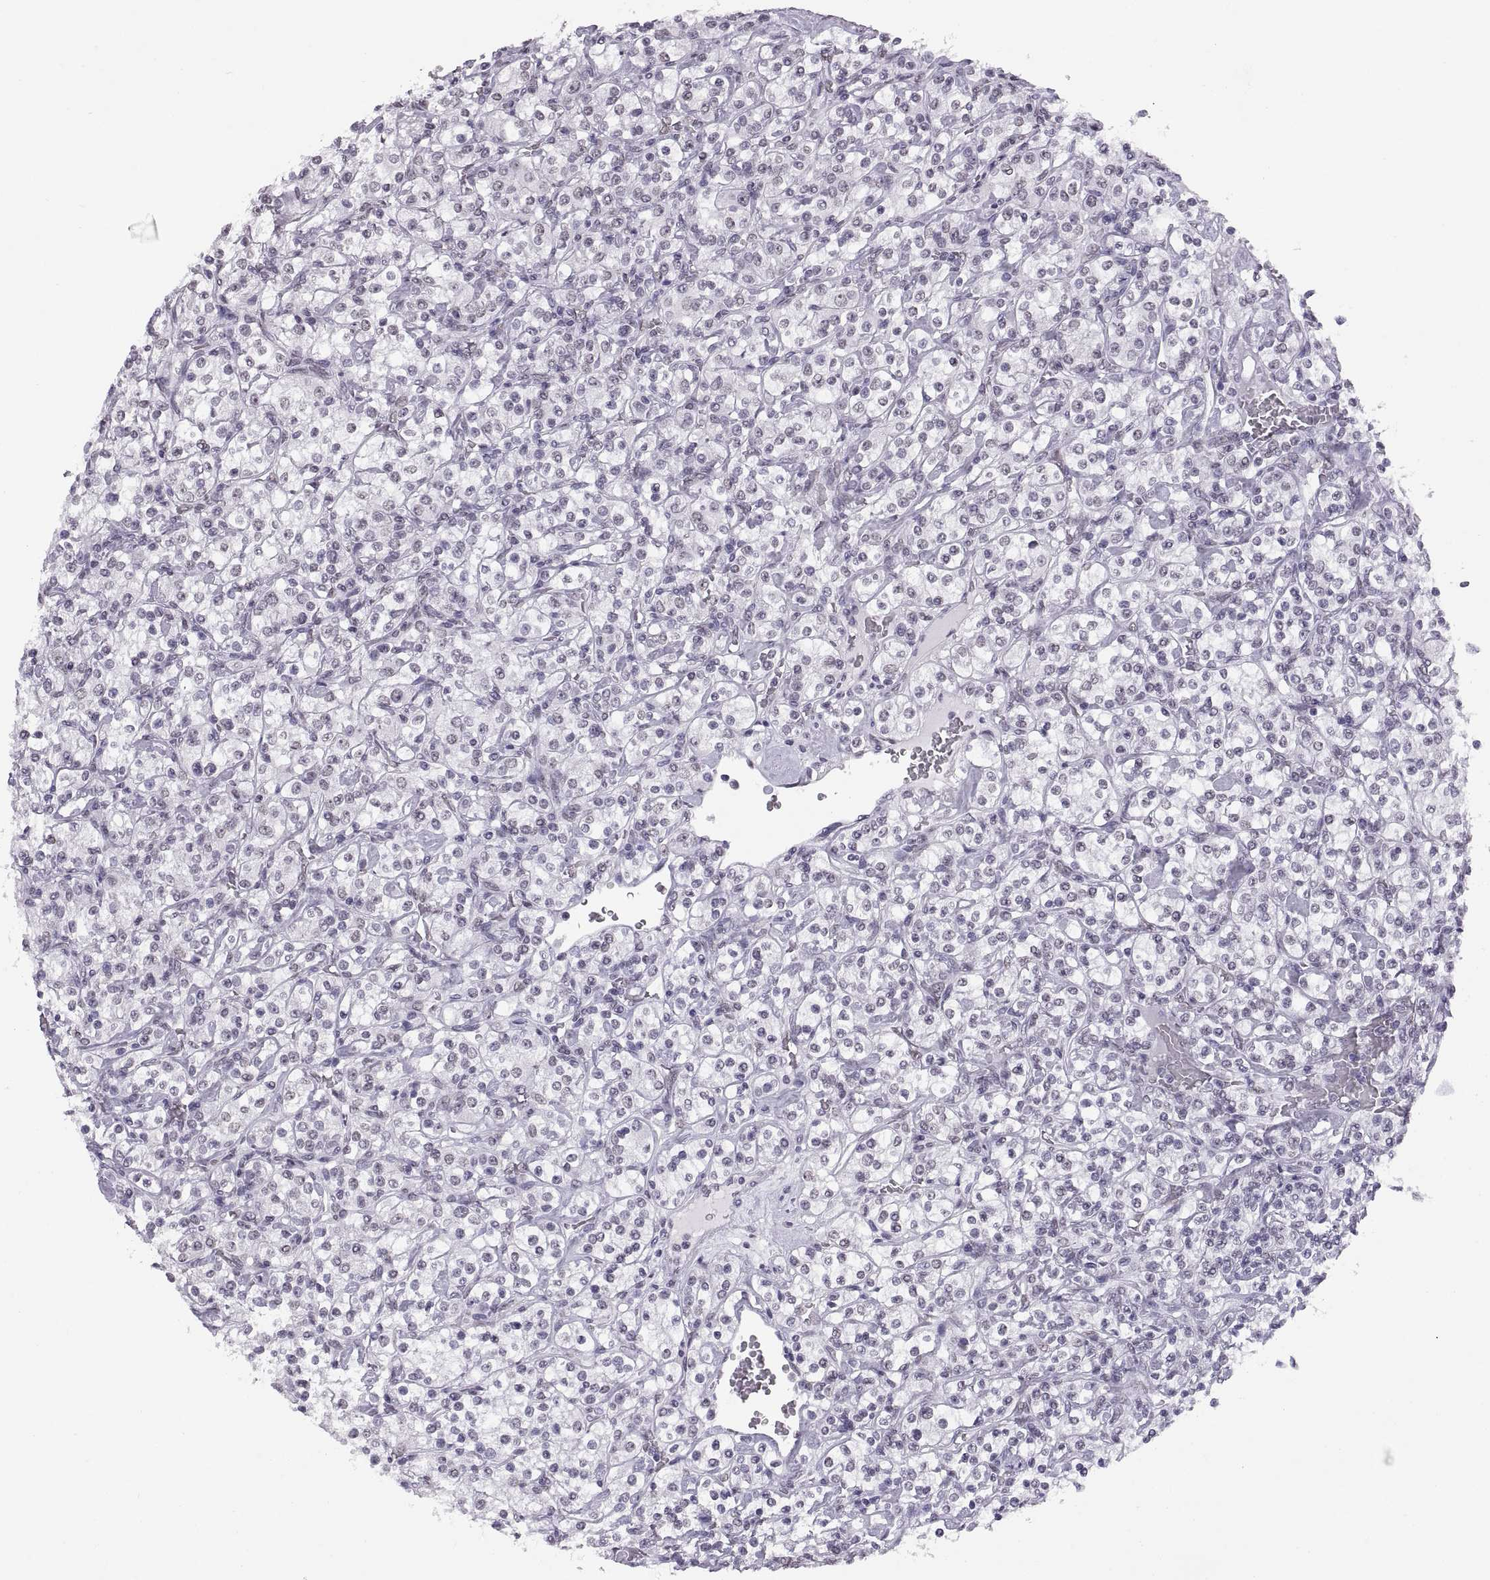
{"staining": {"intensity": "negative", "quantity": "none", "location": "none"}, "tissue": "renal cancer", "cell_type": "Tumor cells", "image_type": "cancer", "snomed": [{"axis": "morphology", "description": "Adenocarcinoma, NOS"}, {"axis": "topography", "description": "Kidney"}], "caption": "The image displays no staining of tumor cells in renal cancer.", "gene": "CARTPT", "patient": {"sex": "male", "age": 77}}